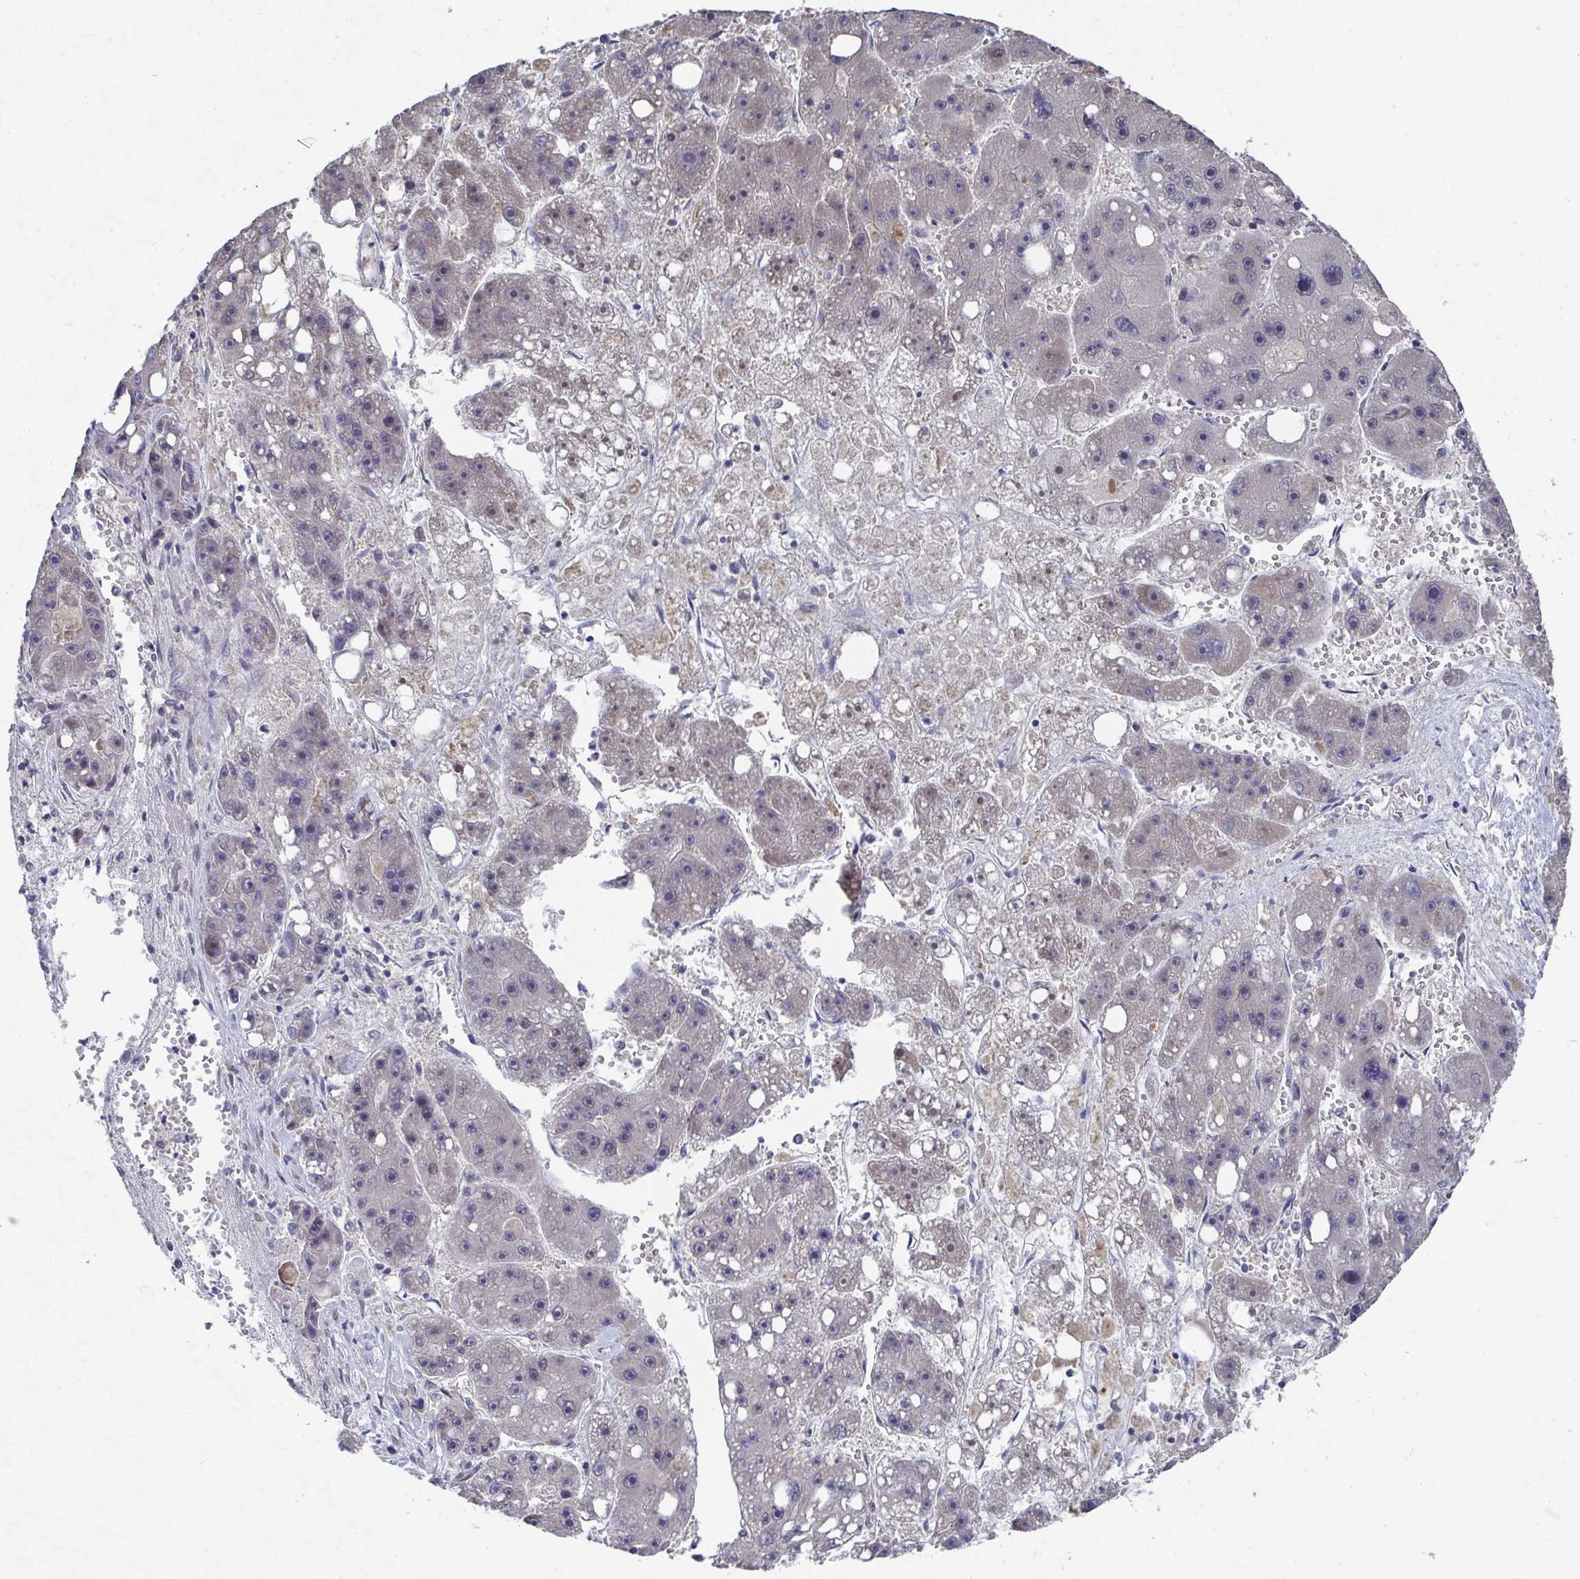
{"staining": {"intensity": "negative", "quantity": "none", "location": "none"}, "tissue": "liver cancer", "cell_type": "Tumor cells", "image_type": "cancer", "snomed": [{"axis": "morphology", "description": "Carcinoma, Hepatocellular, NOS"}, {"axis": "topography", "description": "Liver"}], "caption": "Tumor cells show no significant positivity in liver hepatocellular carcinoma.", "gene": "JMJD1C", "patient": {"sex": "female", "age": 61}}